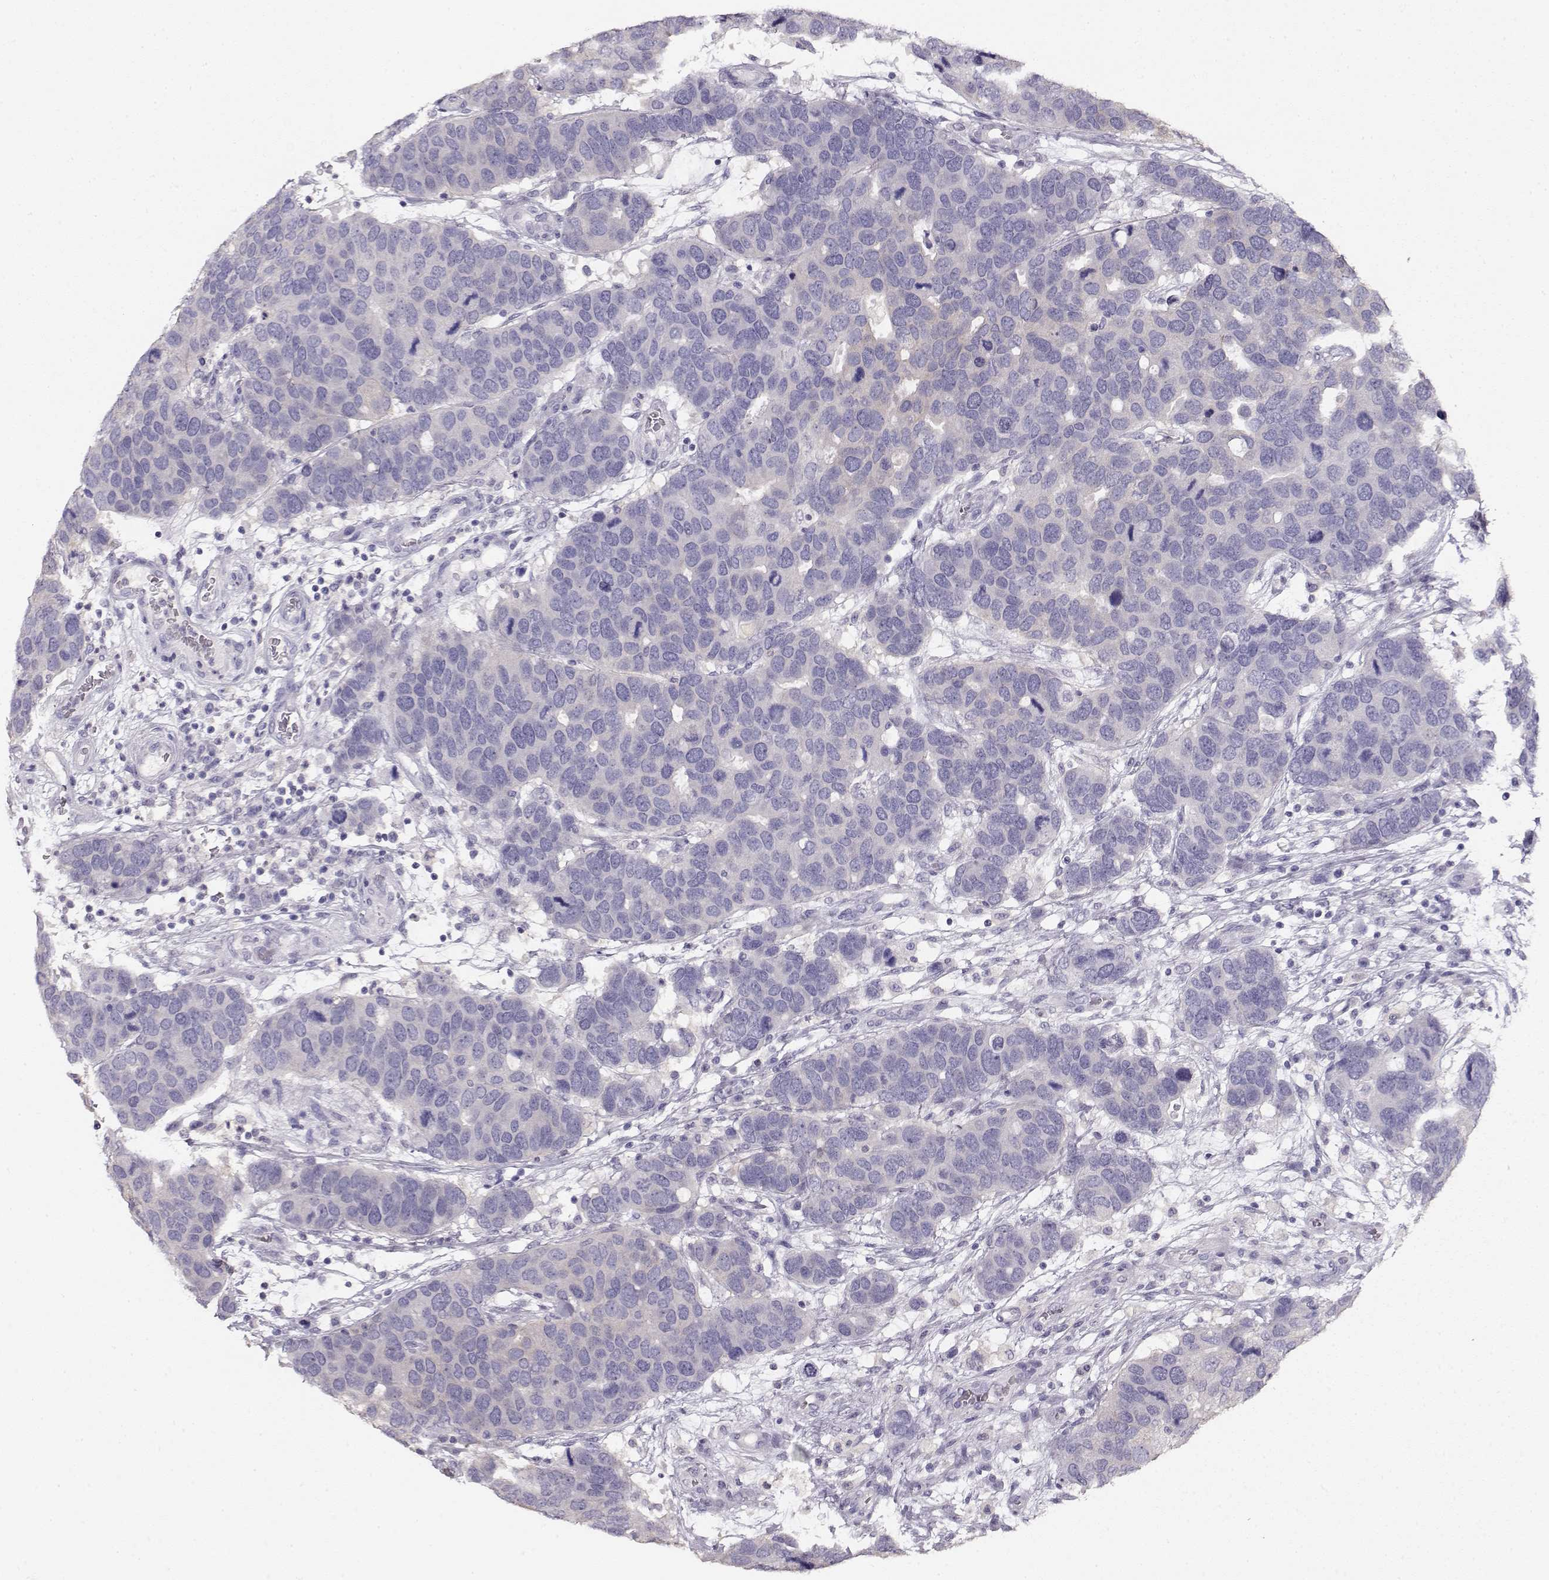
{"staining": {"intensity": "negative", "quantity": "none", "location": "none"}, "tissue": "breast cancer", "cell_type": "Tumor cells", "image_type": "cancer", "snomed": [{"axis": "morphology", "description": "Duct carcinoma"}, {"axis": "topography", "description": "Breast"}], "caption": "Protein analysis of infiltrating ductal carcinoma (breast) displays no significant positivity in tumor cells. (Stains: DAB (3,3'-diaminobenzidine) IHC with hematoxylin counter stain, Microscopy: brightfield microscopy at high magnification).", "gene": "NDRG4", "patient": {"sex": "female", "age": 83}}